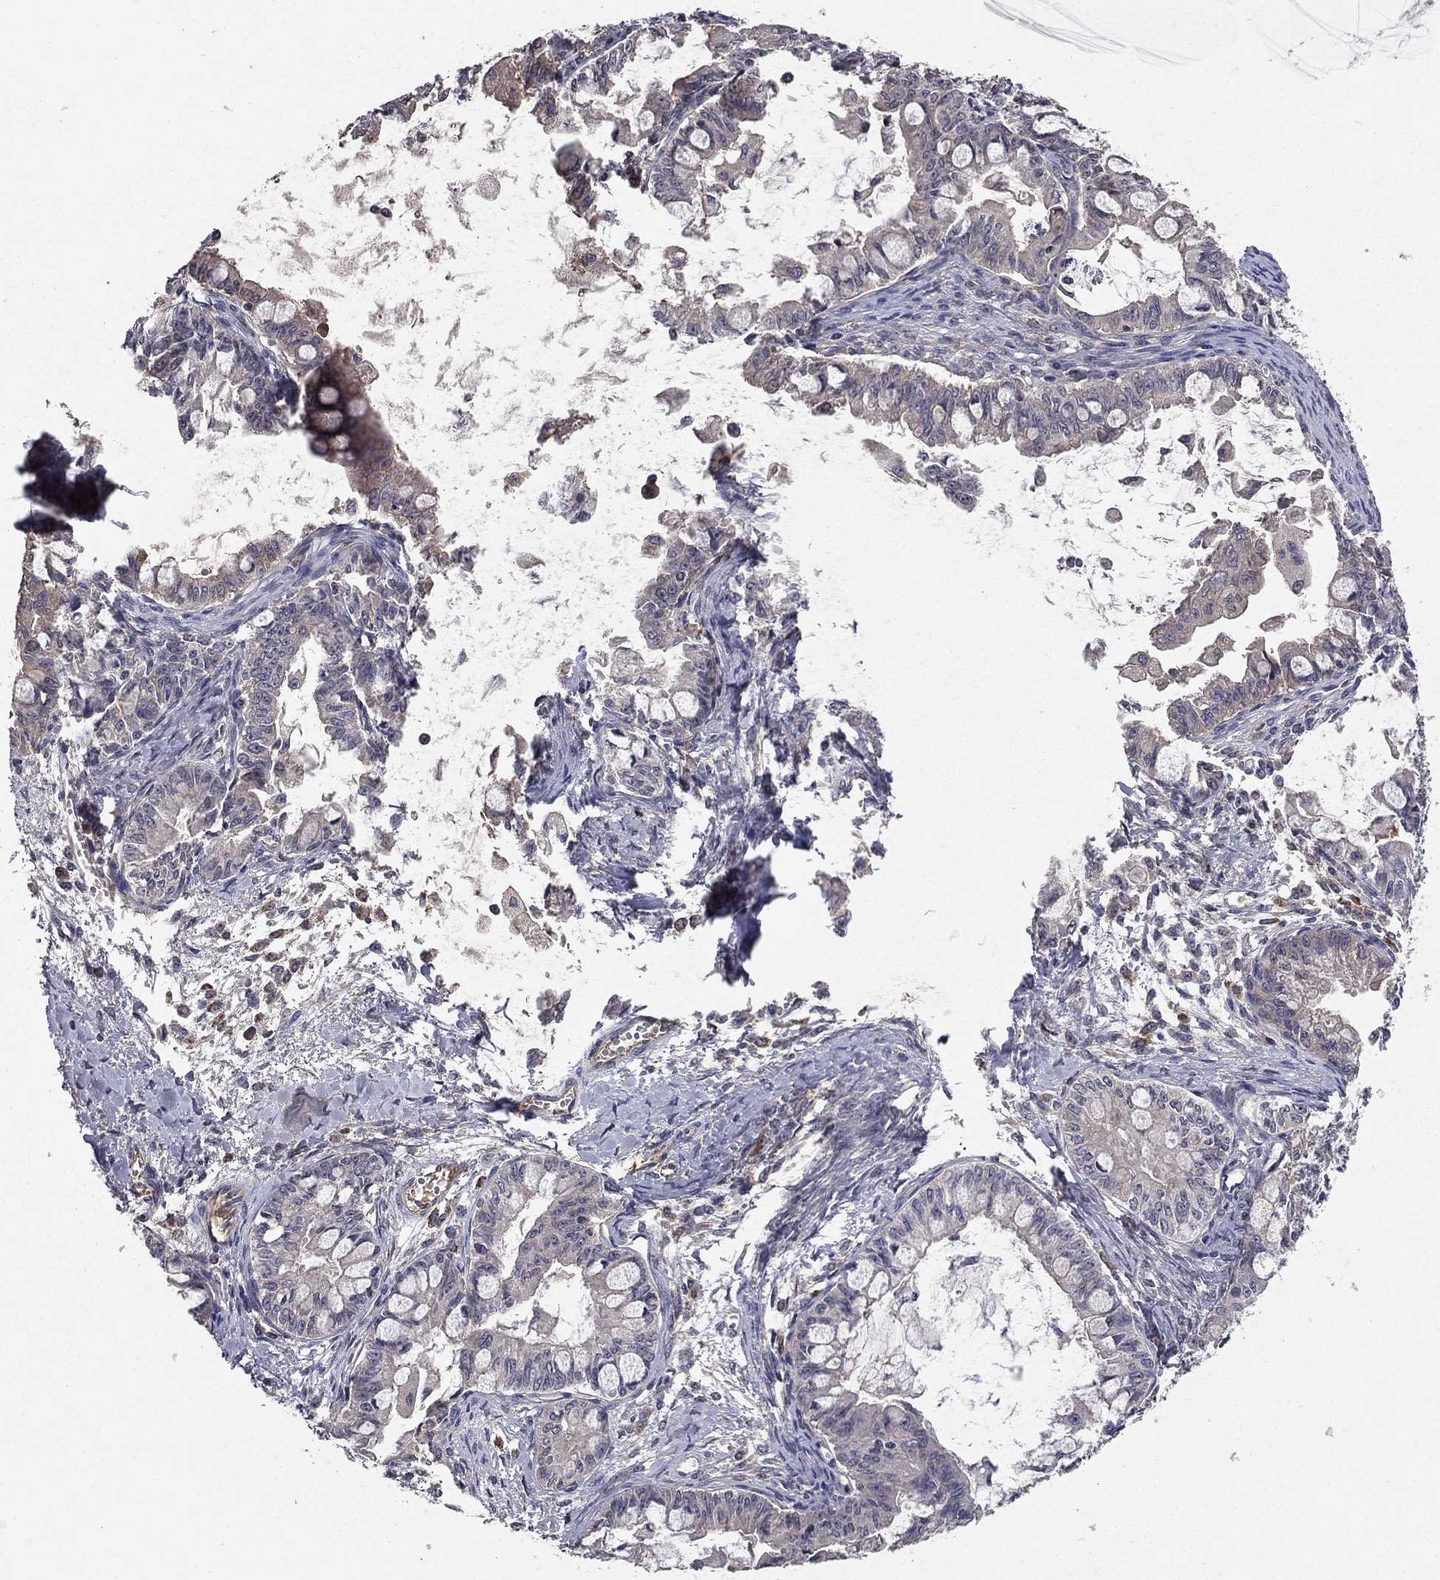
{"staining": {"intensity": "negative", "quantity": "none", "location": "none"}, "tissue": "ovarian cancer", "cell_type": "Tumor cells", "image_type": "cancer", "snomed": [{"axis": "morphology", "description": "Cystadenocarcinoma, mucinous, NOS"}, {"axis": "topography", "description": "Ovary"}], "caption": "Human ovarian cancer (mucinous cystadenocarcinoma) stained for a protein using immunohistochemistry shows no staining in tumor cells.", "gene": "PROS1", "patient": {"sex": "female", "age": 63}}